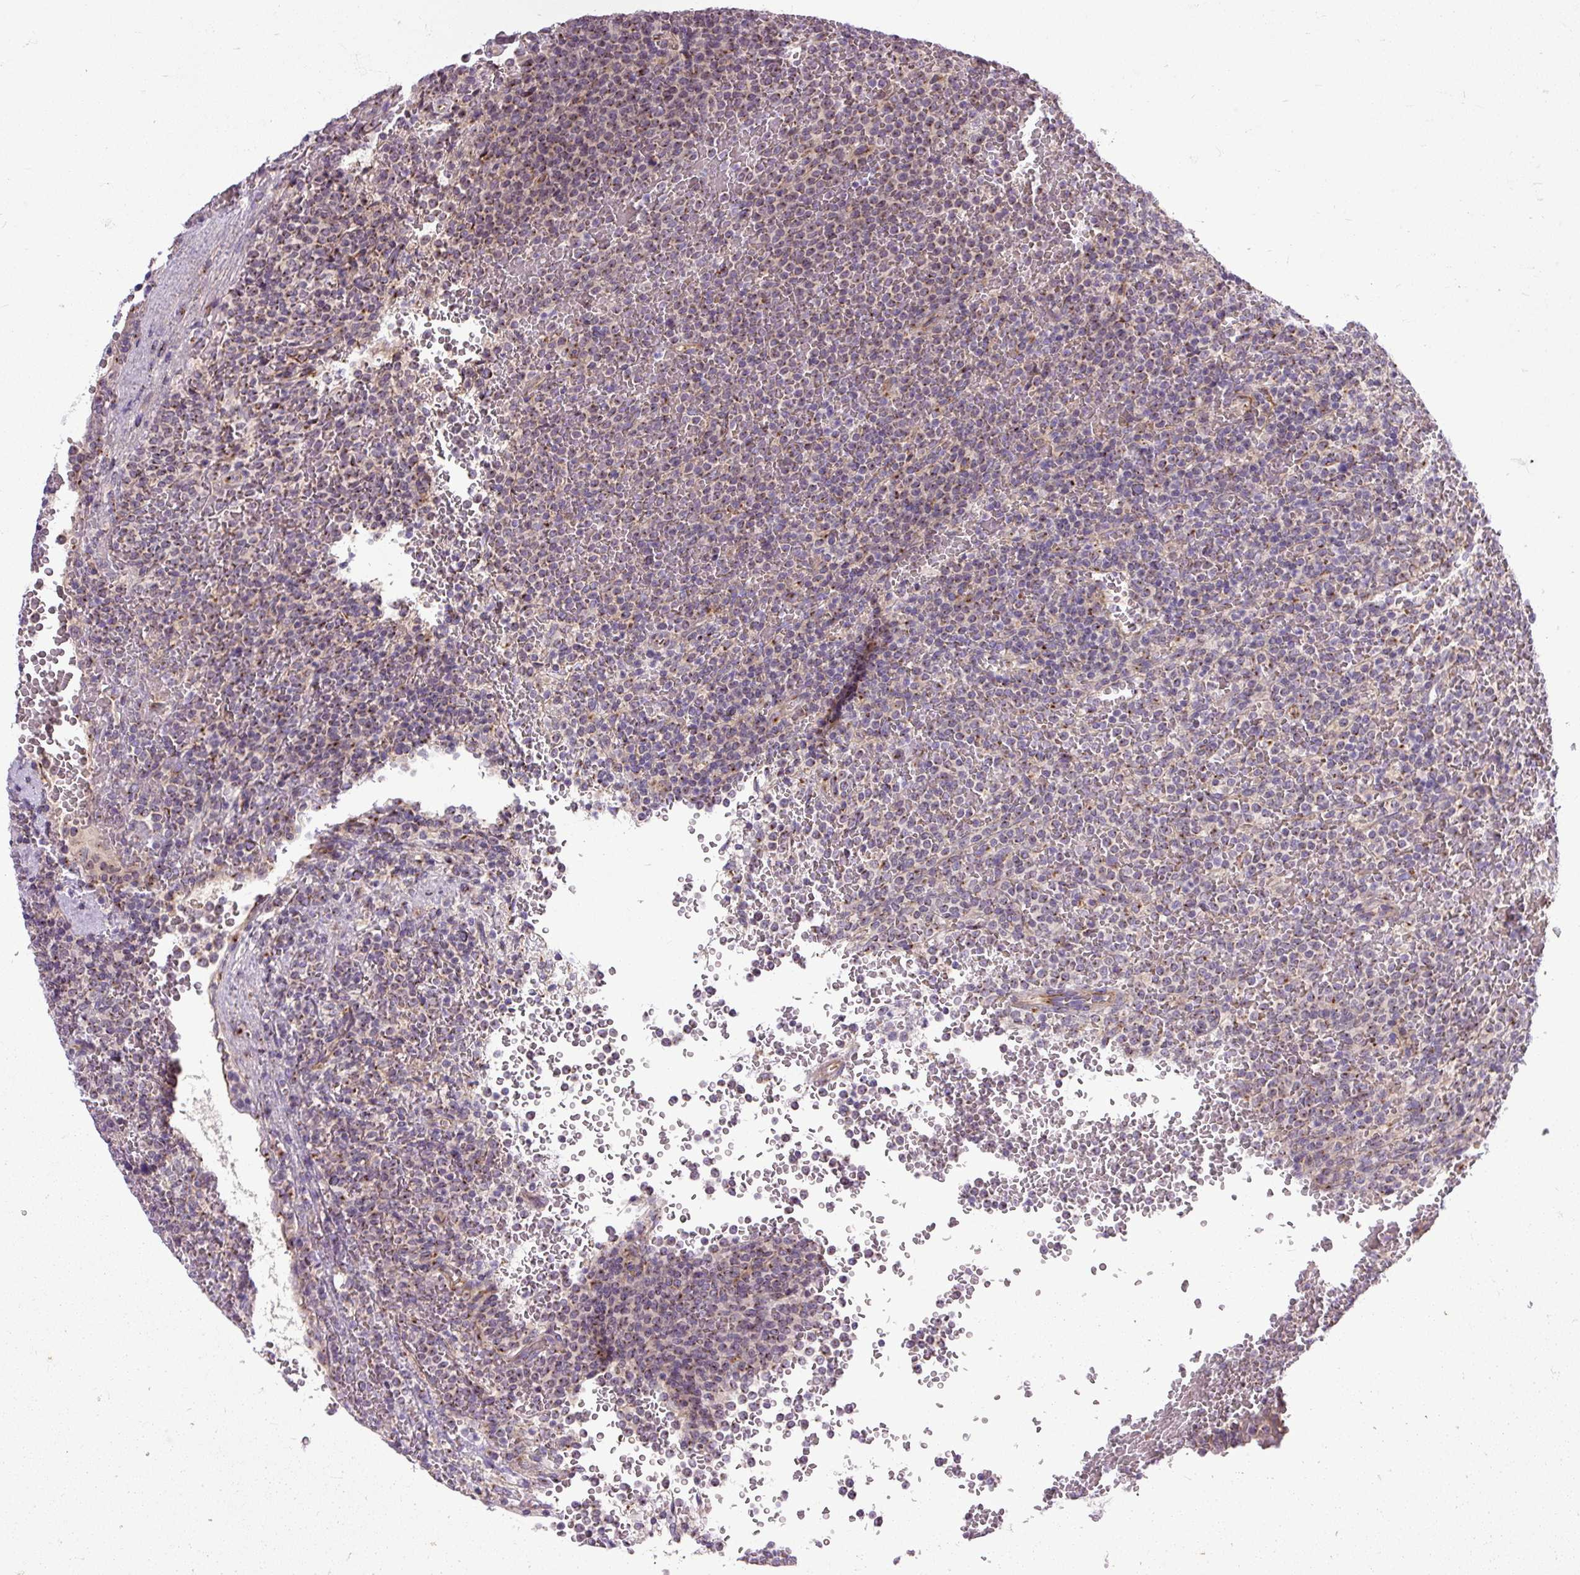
{"staining": {"intensity": "moderate", "quantity": "<25%", "location": "cytoplasmic/membranous"}, "tissue": "lymphoma", "cell_type": "Tumor cells", "image_type": "cancer", "snomed": [{"axis": "morphology", "description": "Malignant lymphoma, non-Hodgkin's type, Low grade"}, {"axis": "topography", "description": "Spleen"}], "caption": "This micrograph shows IHC staining of malignant lymphoma, non-Hodgkin's type (low-grade), with low moderate cytoplasmic/membranous expression in about <25% of tumor cells.", "gene": "MSMP", "patient": {"sex": "male", "age": 60}}